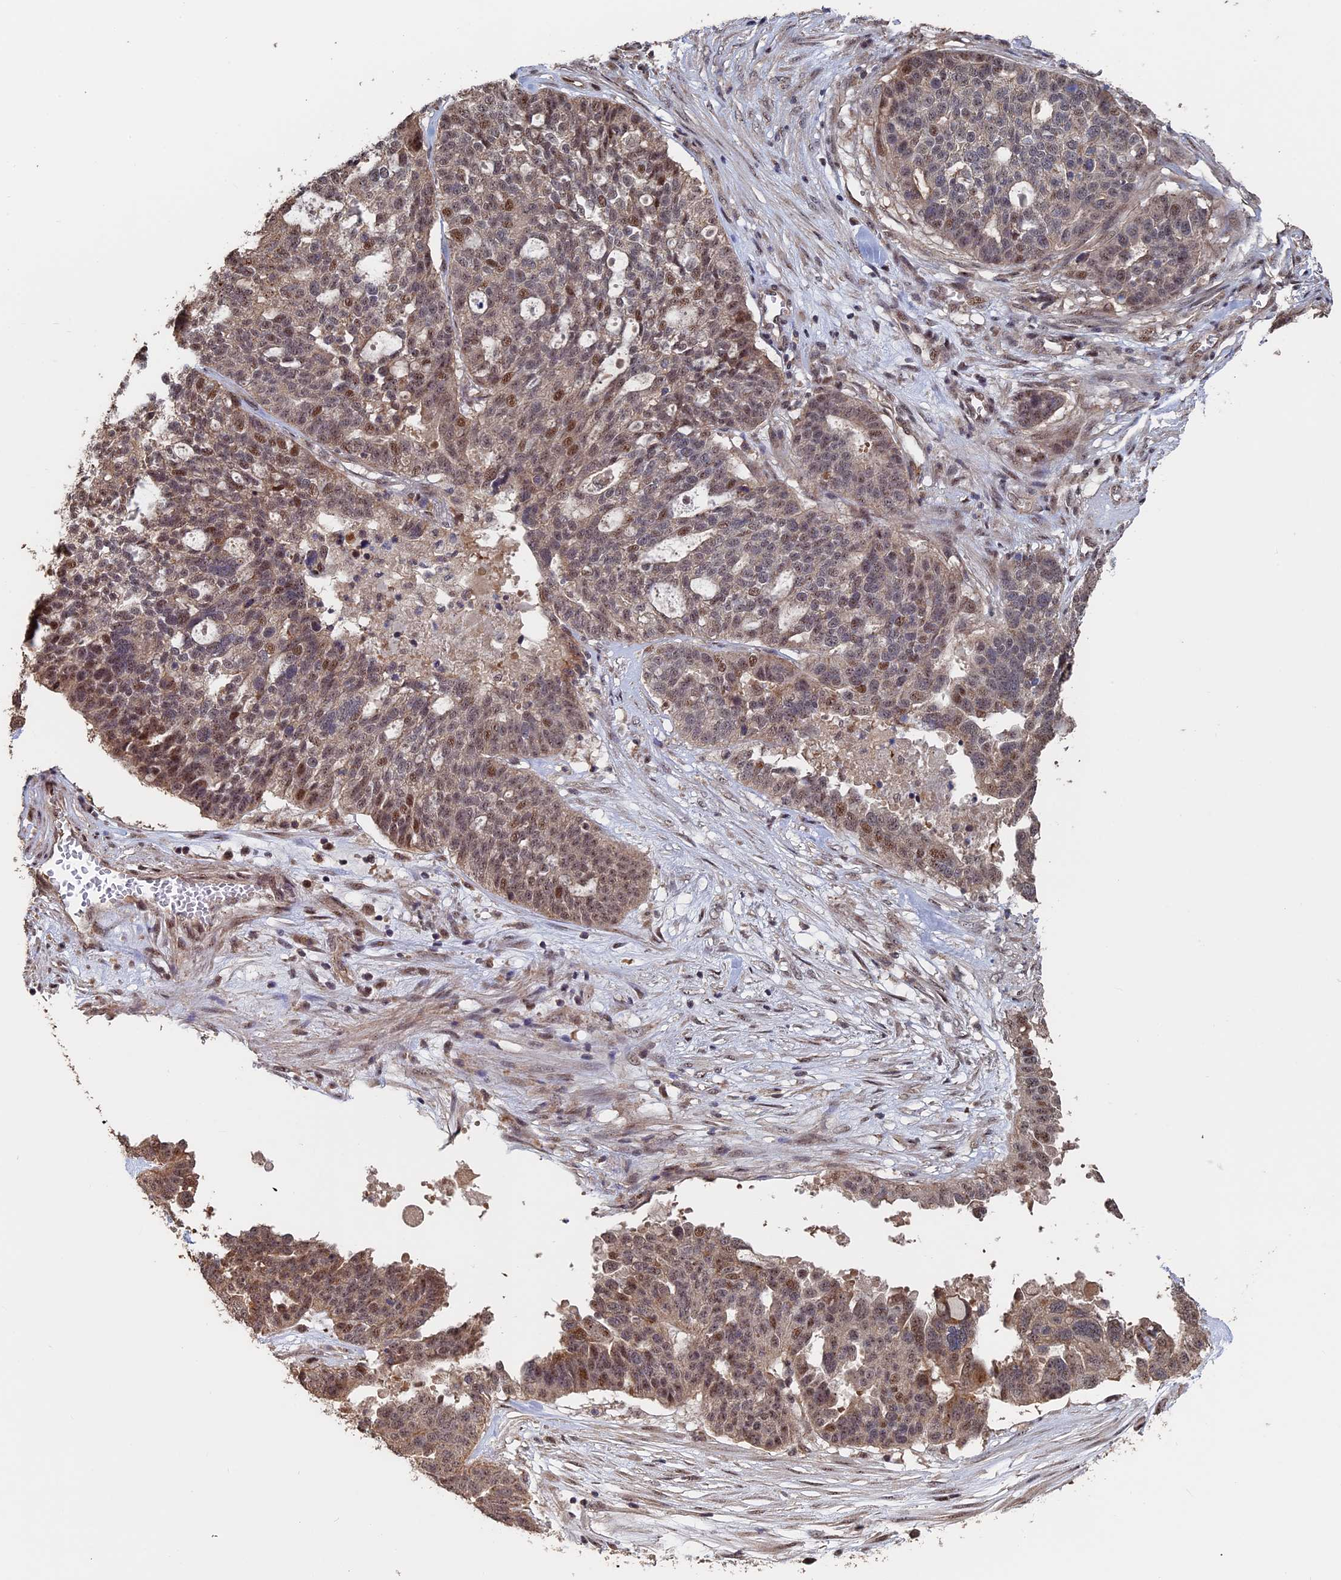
{"staining": {"intensity": "moderate", "quantity": "25%-75%", "location": "nuclear"}, "tissue": "ovarian cancer", "cell_type": "Tumor cells", "image_type": "cancer", "snomed": [{"axis": "morphology", "description": "Cystadenocarcinoma, serous, NOS"}, {"axis": "topography", "description": "Ovary"}], "caption": "Ovarian serous cystadenocarcinoma stained with DAB (3,3'-diaminobenzidine) immunohistochemistry demonstrates medium levels of moderate nuclear expression in about 25%-75% of tumor cells.", "gene": "KIAA1328", "patient": {"sex": "female", "age": 59}}